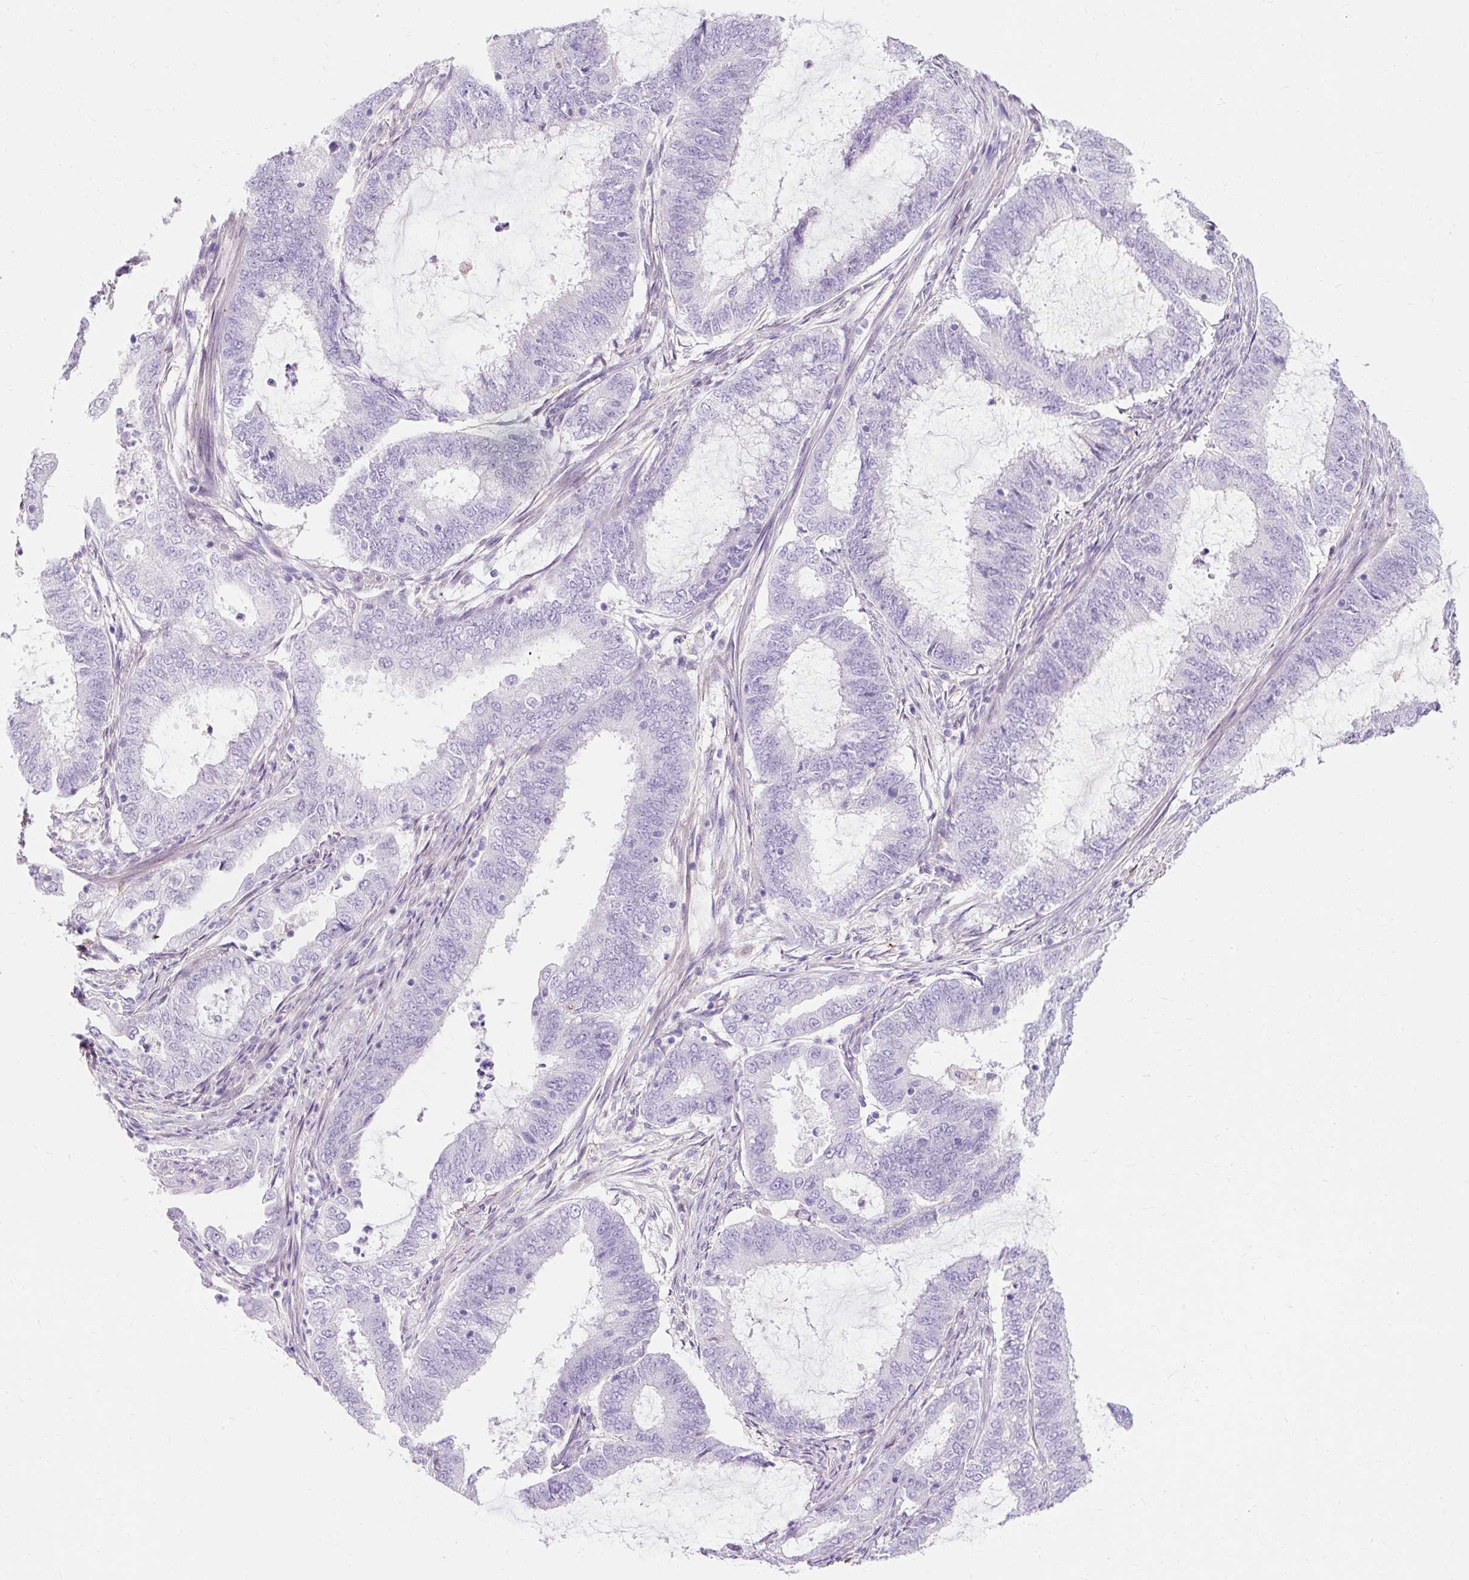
{"staining": {"intensity": "negative", "quantity": "none", "location": "none"}, "tissue": "endometrial cancer", "cell_type": "Tumor cells", "image_type": "cancer", "snomed": [{"axis": "morphology", "description": "Adenocarcinoma, NOS"}, {"axis": "topography", "description": "Endometrium"}], "caption": "This is an immunohistochemistry histopathology image of endometrial adenocarcinoma. There is no staining in tumor cells.", "gene": "CLDN25", "patient": {"sex": "female", "age": 51}}